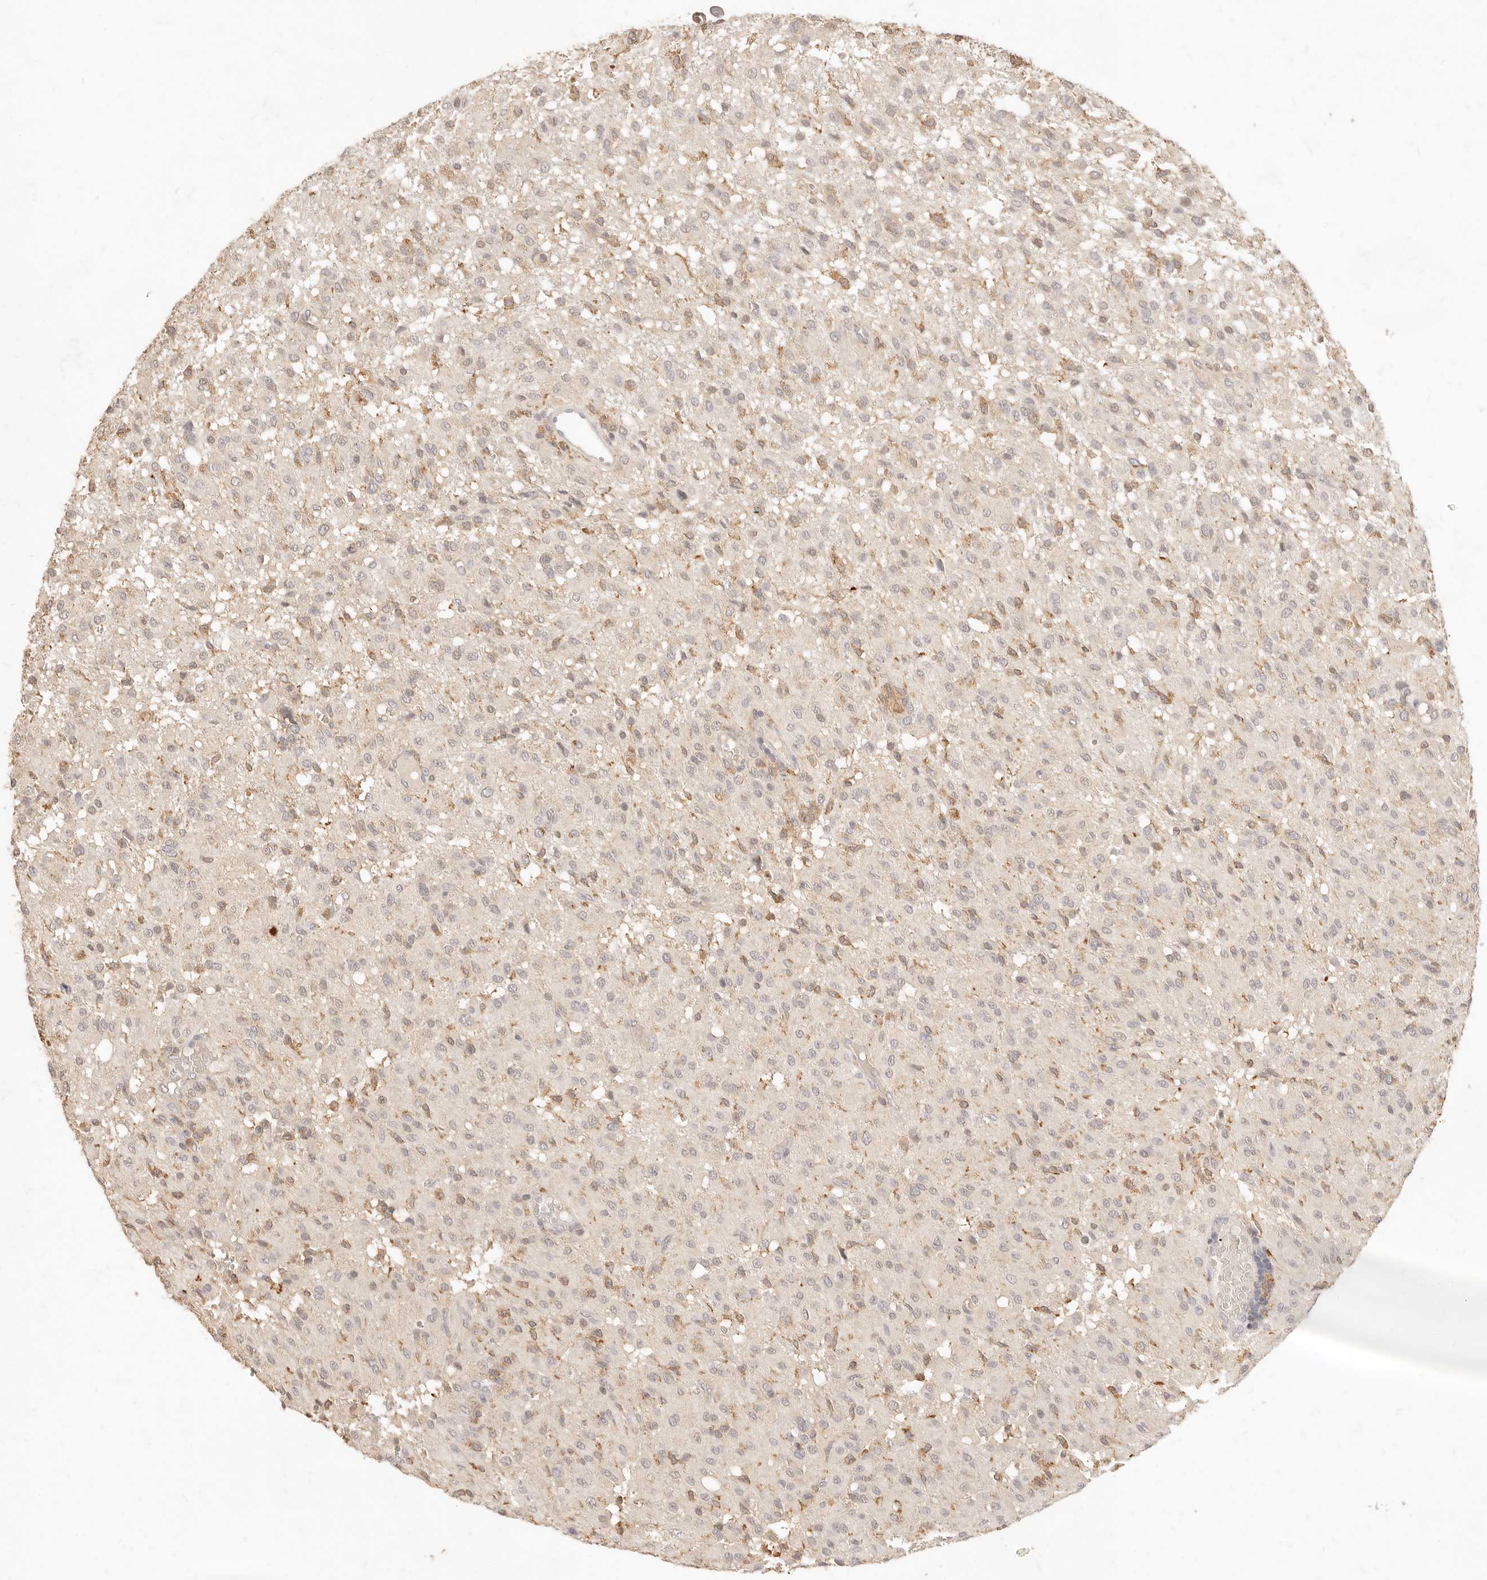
{"staining": {"intensity": "negative", "quantity": "none", "location": "none"}, "tissue": "glioma", "cell_type": "Tumor cells", "image_type": "cancer", "snomed": [{"axis": "morphology", "description": "Glioma, malignant, High grade"}, {"axis": "topography", "description": "Brain"}], "caption": "DAB (3,3'-diaminobenzidine) immunohistochemical staining of human glioma demonstrates no significant expression in tumor cells.", "gene": "TMTC2", "patient": {"sex": "female", "age": 59}}